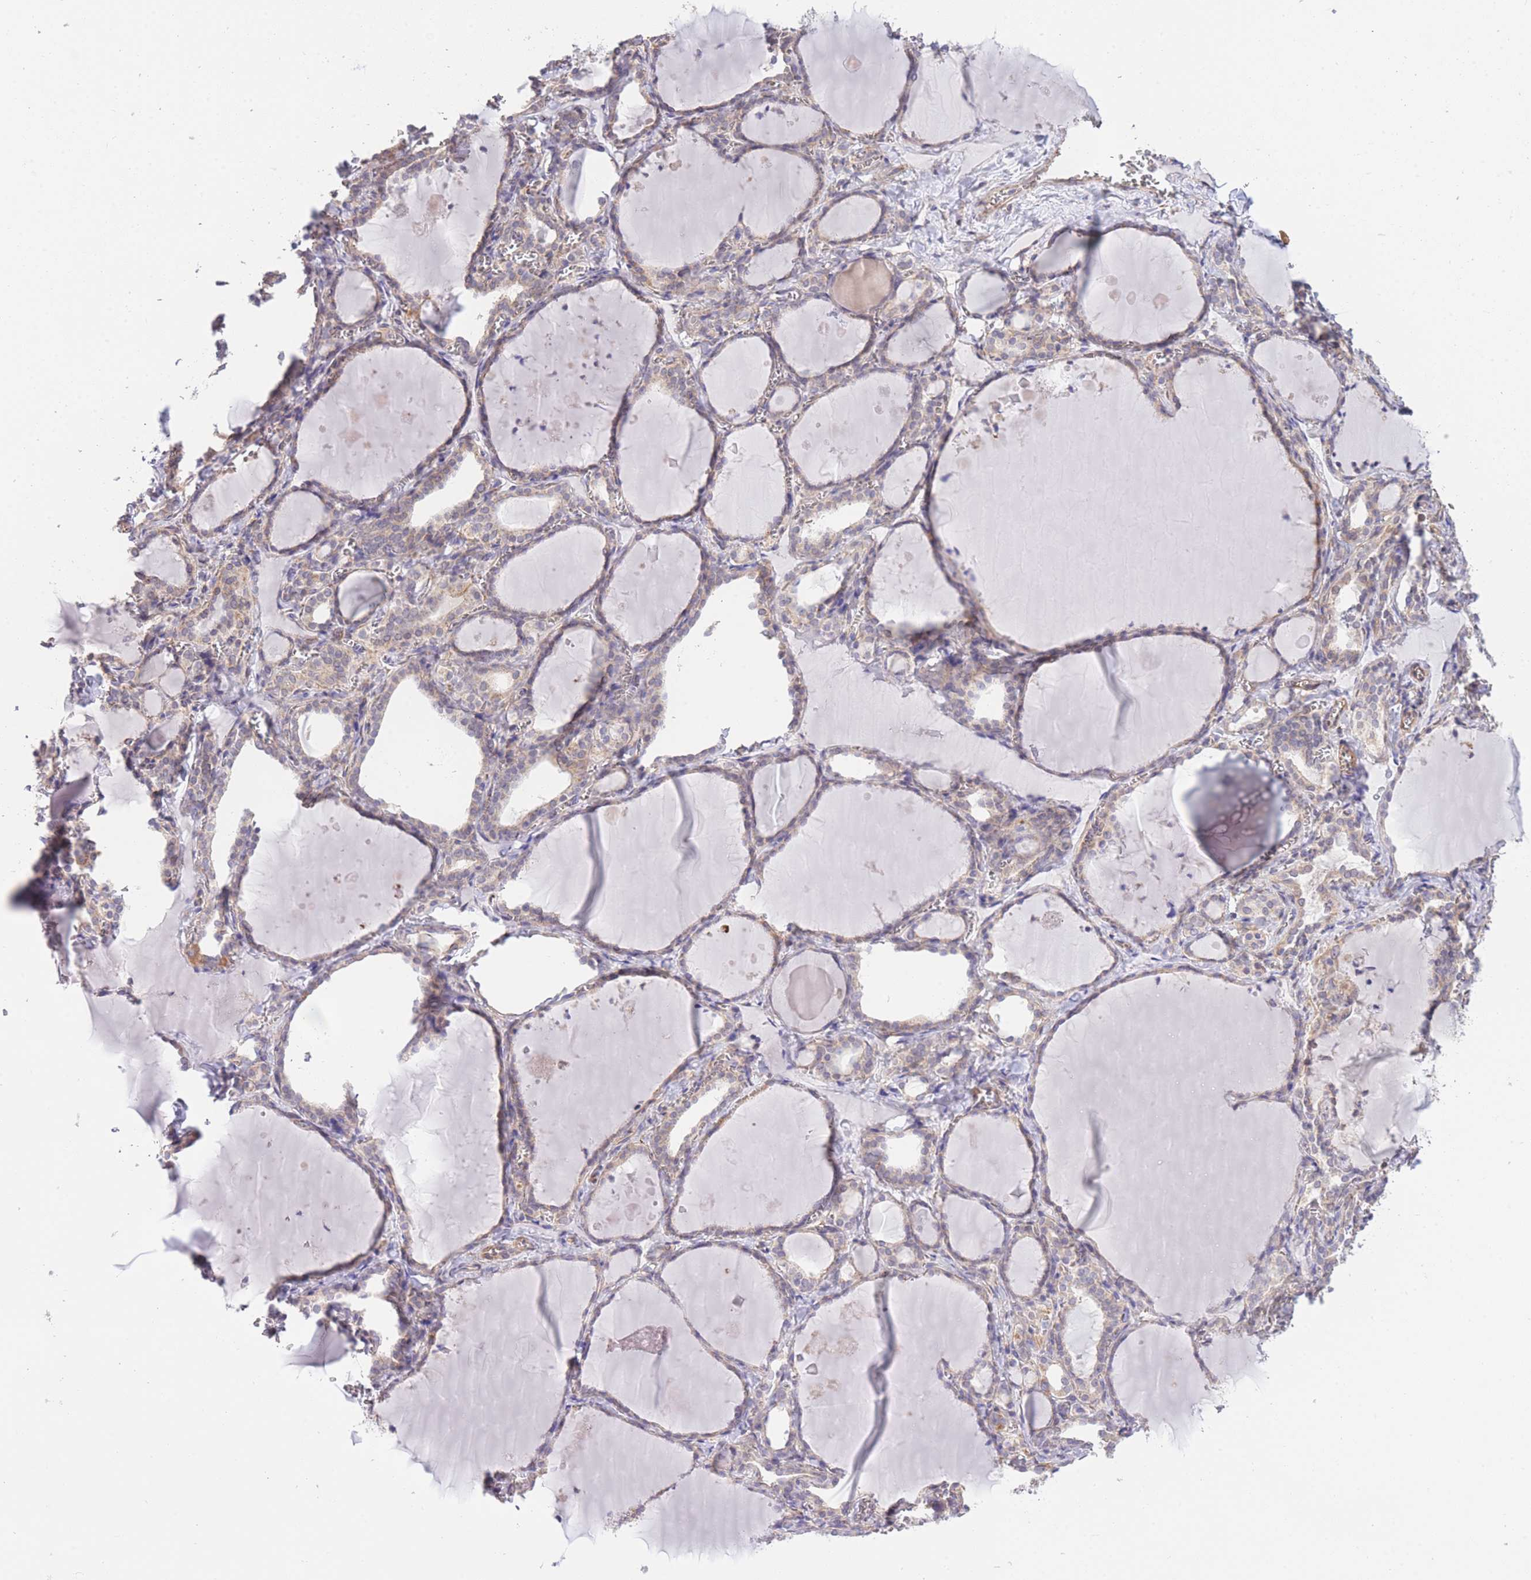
{"staining": {"intensity": "weak", "quantity": "25%-75%", "location": "cytoplasmic/membranous"}, "tissue": "thyroid gland", "cell_type": "Glandular cells", "image_type": "normal", "snomed": [{"axis": "morphology", "description": "Normal tissue, NOS"}, {"axis": "topography", "description": "Thyroid gland"}], "caption": "Immunohistochemistry (IHC) image of unremarkable thyroid gland: thyroid gland stained using immunohistochemistry displays low levels of weak protein expression localized specifically in the cytoplasmic/membranous of glandular cells, appearing as a cytoplasmic/membranous brown color.", "gene": "CTBP1", "patient": {"sex": "female", "age": 42}}